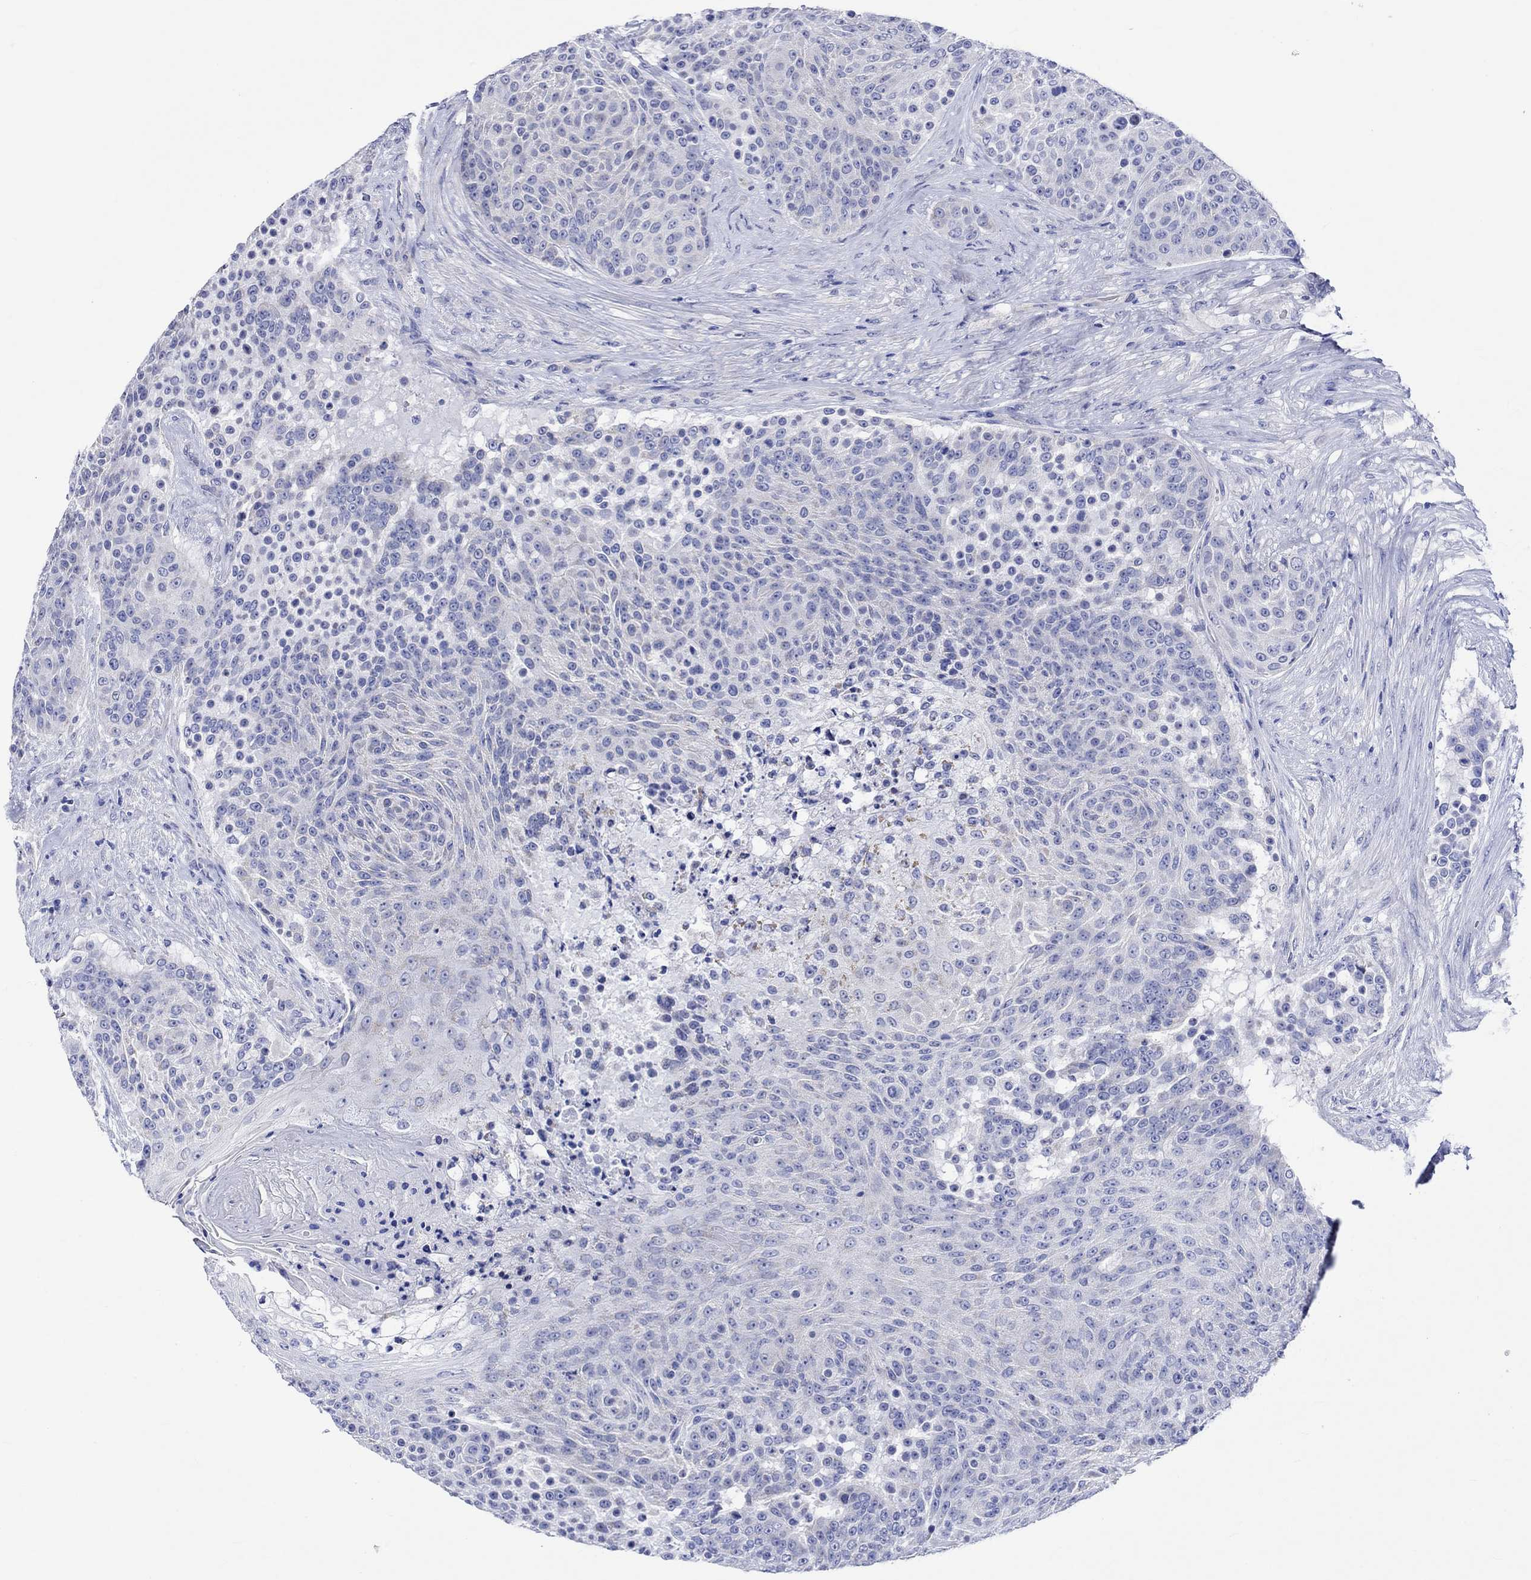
{"staining": {"intensity": "negative", "quantity": "none", "location": "none"}, "tissue": "urothelial cancer", "cell_type": "Tumor cells", "image_type": "cancer", "snomed": [{"axis": "morphology", "description": "Urothelial carcinoma, High grade"}, {"axis": "topography", "description": "Urinary bladder"}], "caption": "Tumor cells are negative for brown protein staining in urothelial cancer.", "gene": "HARBI1", "patient": {"sex": "female", "age": 63}}